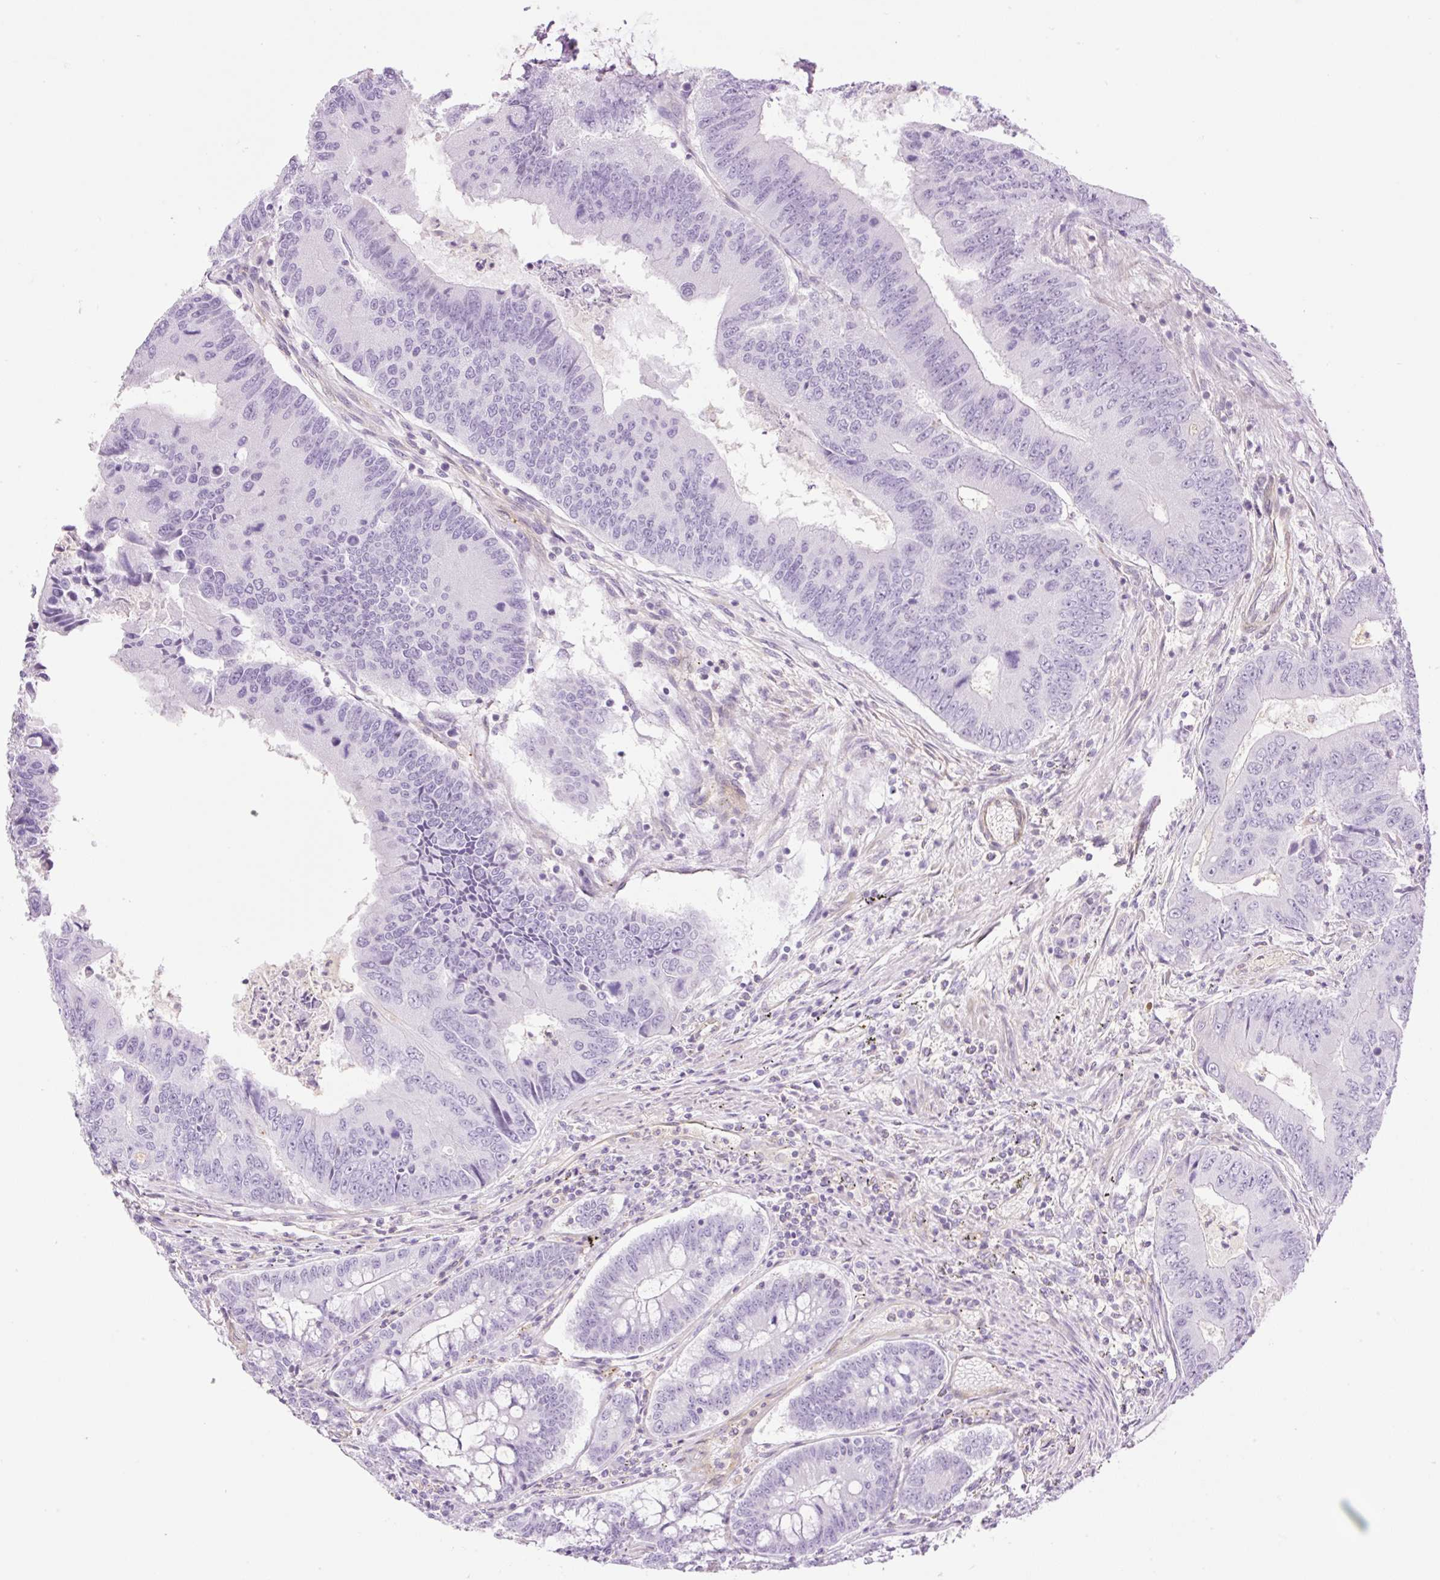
{"staining": {"intensity": "negative", "quantity": "none", "location": "none"}, "tissue": "colorectal cancer", "cell_type": "Tumor cells", "image_type": "cancer", "snomed": [{"axis": "morphology", "description": "Adenocarcinoma, NOS"}, {"axis": "topography", "description": "Colon"}], "caption": "IHC histopathology image of neoplastic tissue: human colorectal adenocarcinoma stained with DAB exhibits no significant protein staining in tumor cells.", "gene": "EHD3", "patient": {"sex": "male", "age": 53}}